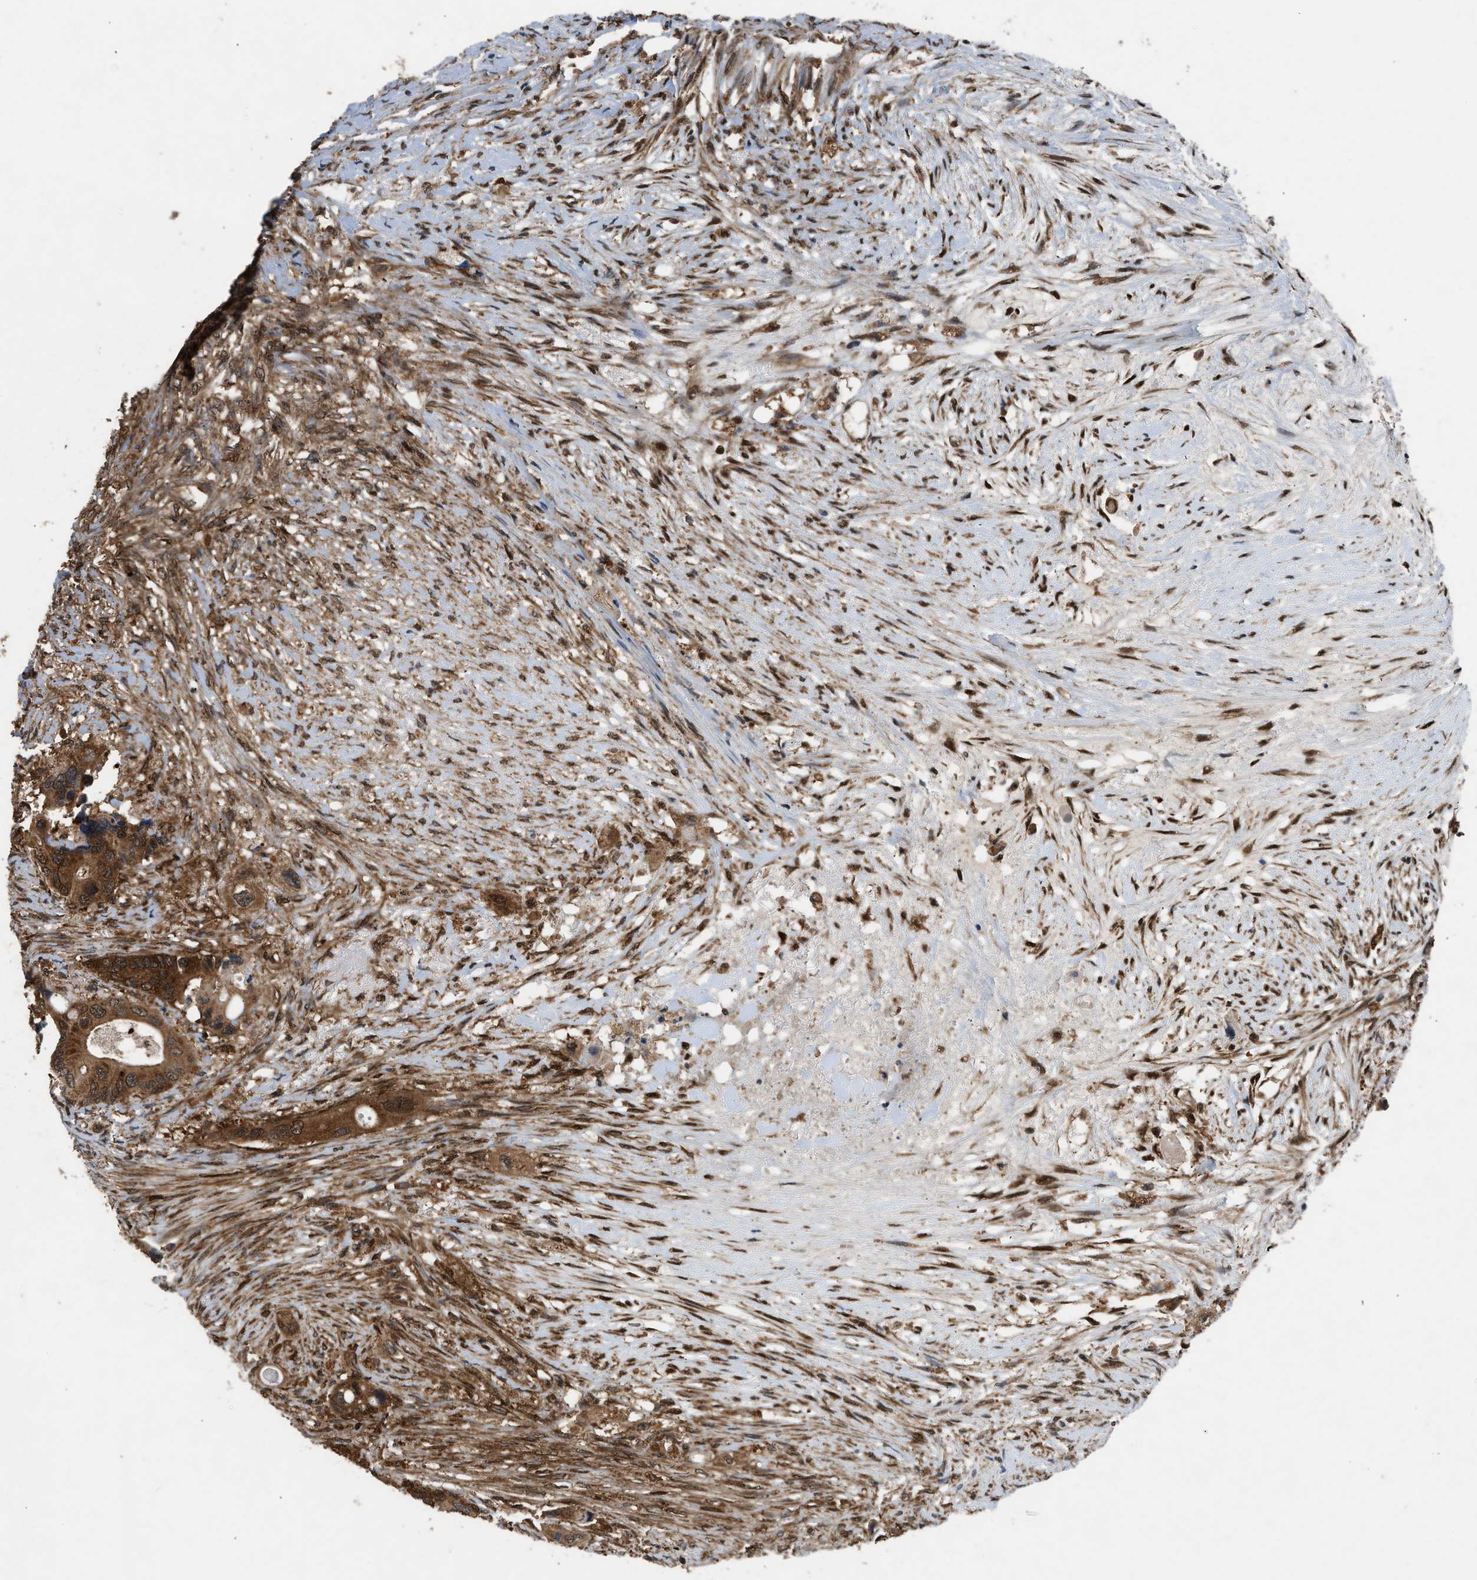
{"staining": {"intensity": "strong", "quantity": ">75%", "location": "cytoplasmic/membranous,nuclear"}, "tissue": "colorectal cancer", "cell_type": "Tumor cells", "image_type": "cancer", "snomed": [{"axis": "morphology", "description": "Adenocarcinoma, NOS"}, {"axis": "topography", "description": "Colon"}], "caption": "Protein staining of colorectal adenocarcinoma tissue exhibits strong cytoplasmic/membranous and nuclear staining in about >75% of tumor cells.", "gene": "OXSR1", "patient": {"sex": "female", "age": 57}}